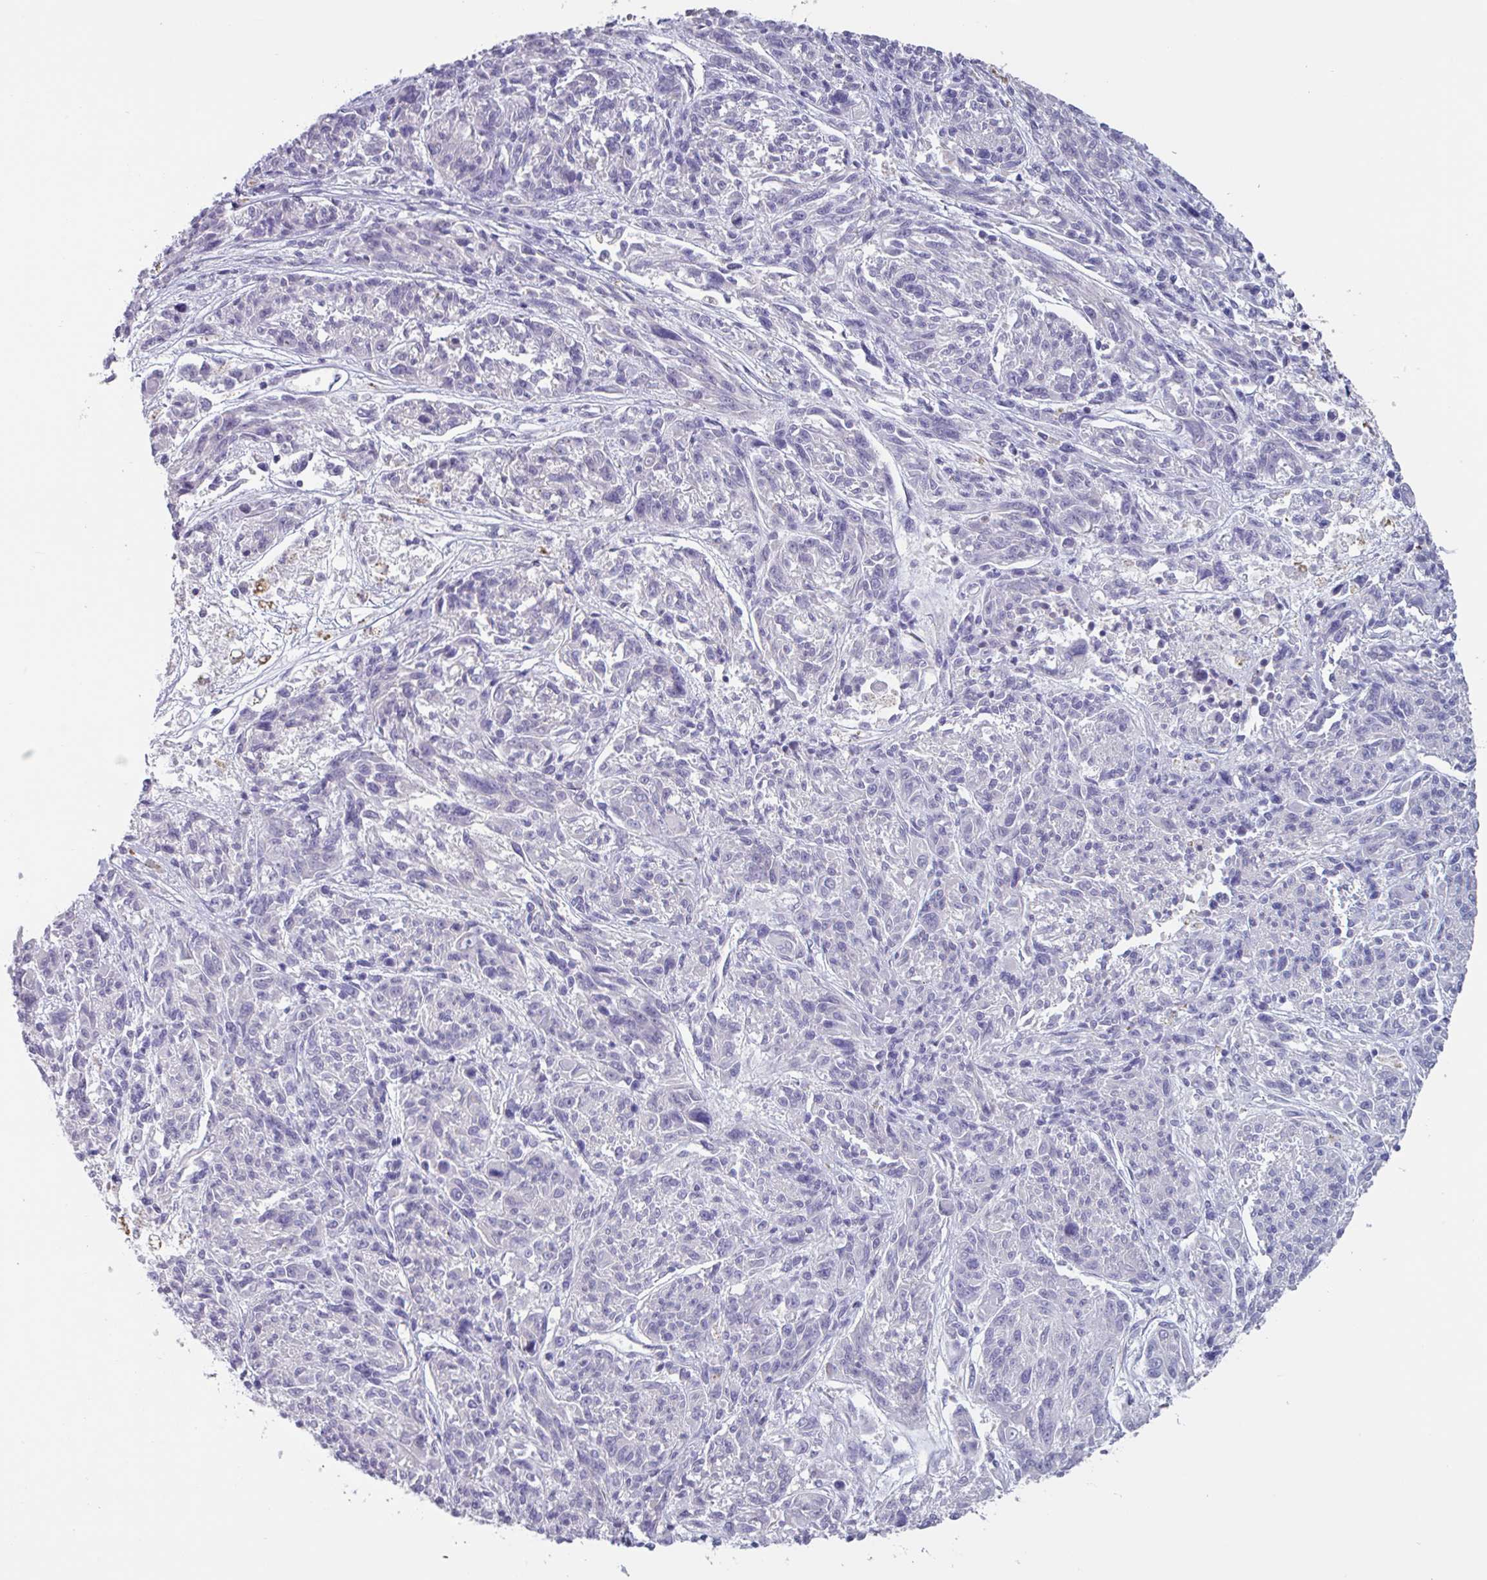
{"staining": {"intensity": "negative", "quantity": "none", "location": "none"}, "tissue": "melanoma", "cell_type": "Tumor cells", "image_type": "cancer", "snomed": [{"axis": "morphology", "description": "Malignant melanoma, NOS"}, {"axis": "topography", "description": "Skin"}], "caption": "Immunohistochemical staining of human melanoma shows no significant positivity in tumor cells.", "gene": "OR2T10", "patient": {"sex": "male", "age": 53}}